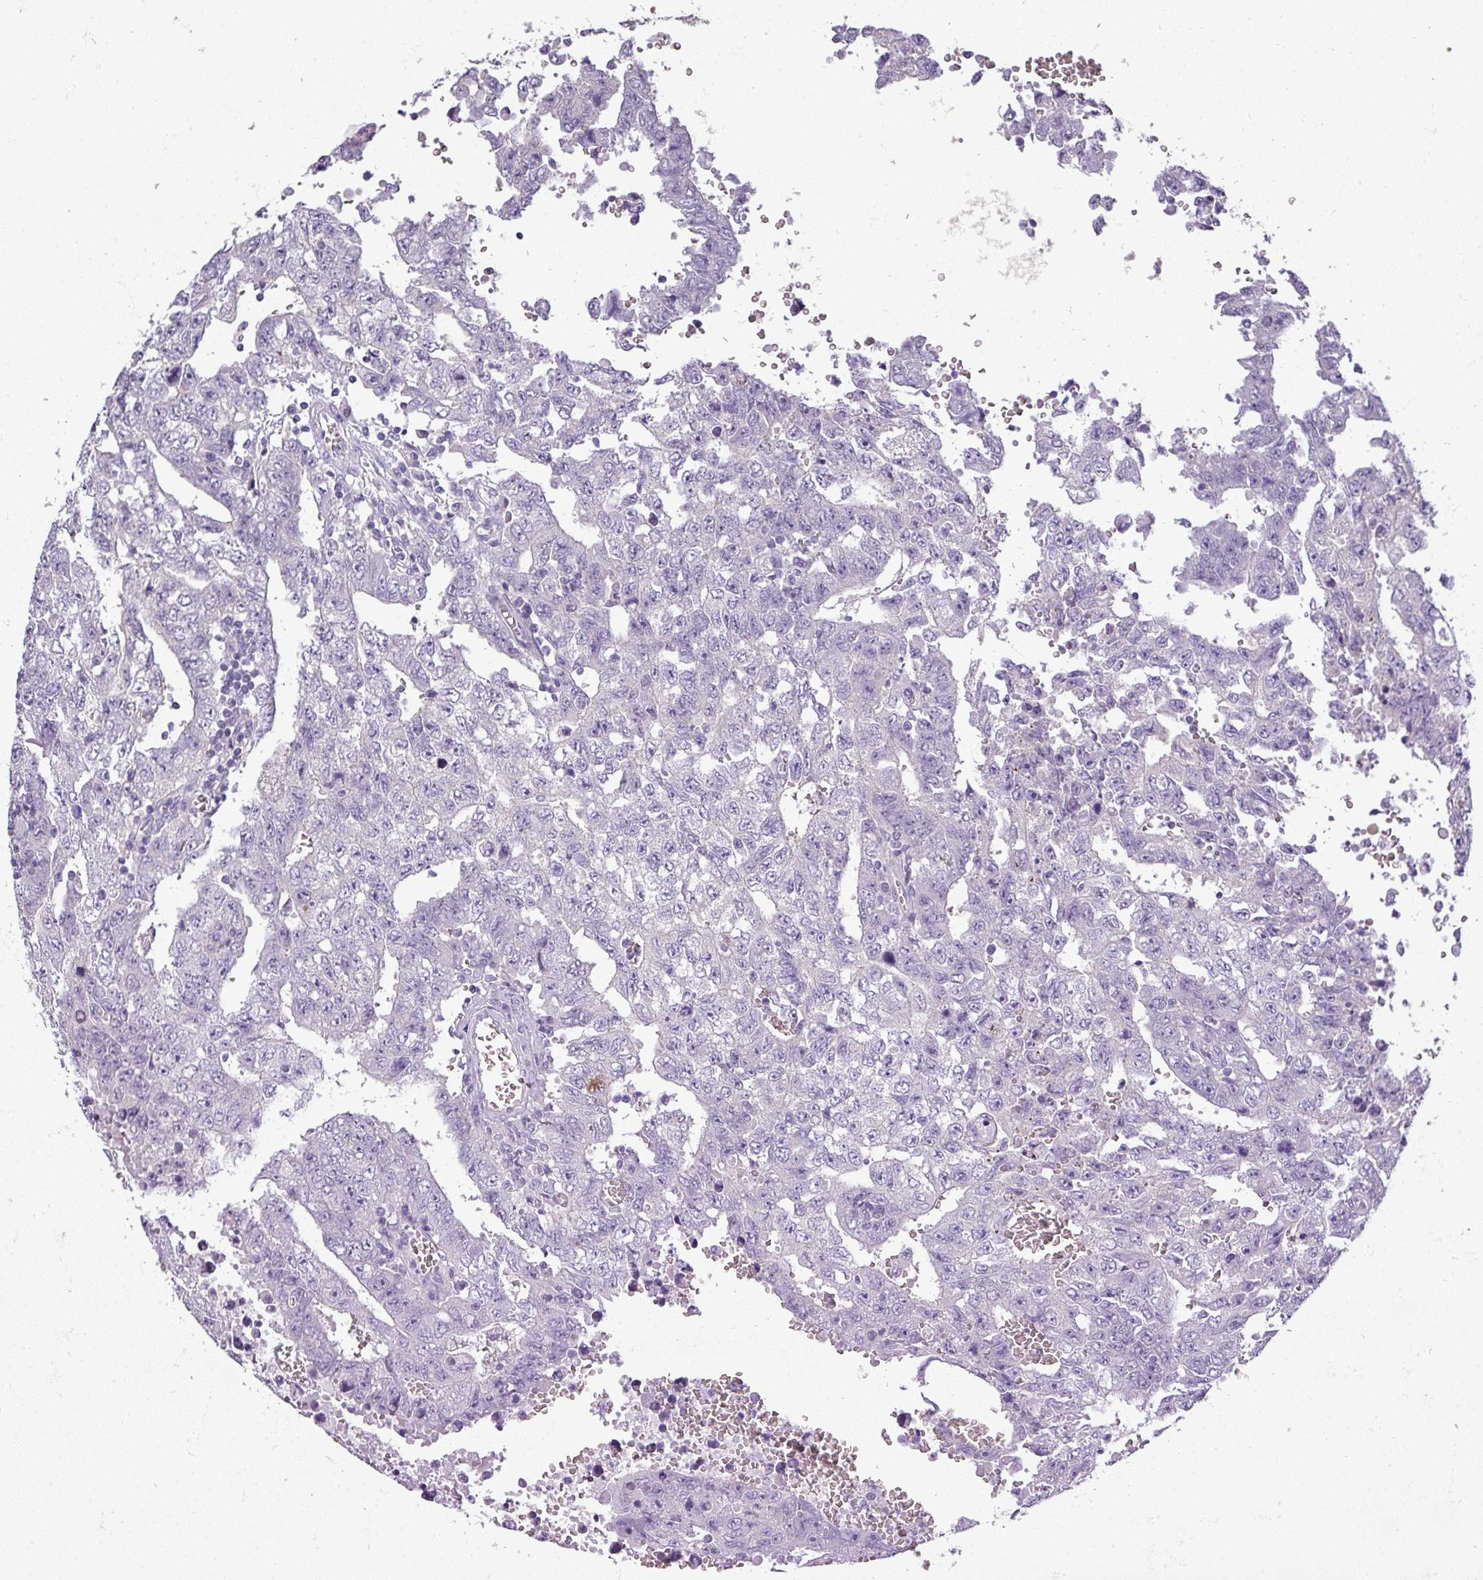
{"staining": {"intensity": "negative", "quantity": "none", "location": "none"}, "tissue": "testis cancer", "cell_type": "Tumor cells", "image_type": "cancer", "snomed": [{"axis": "morphology", "description": "Carcinoma, Embryonal, NOS"}, {"axis": "topography", "description": "Testis"}], "caption": "Tumor cells are negative for protein expression in human embryonal carcinoma (testis). (Stains: DAB immunohistochemistry with hematoxylin counter stain, Microscopy: brightfield microscopy at high magnification).", "gene": "DNAAF9", "patient": {"sex": "male", "age": 26}}